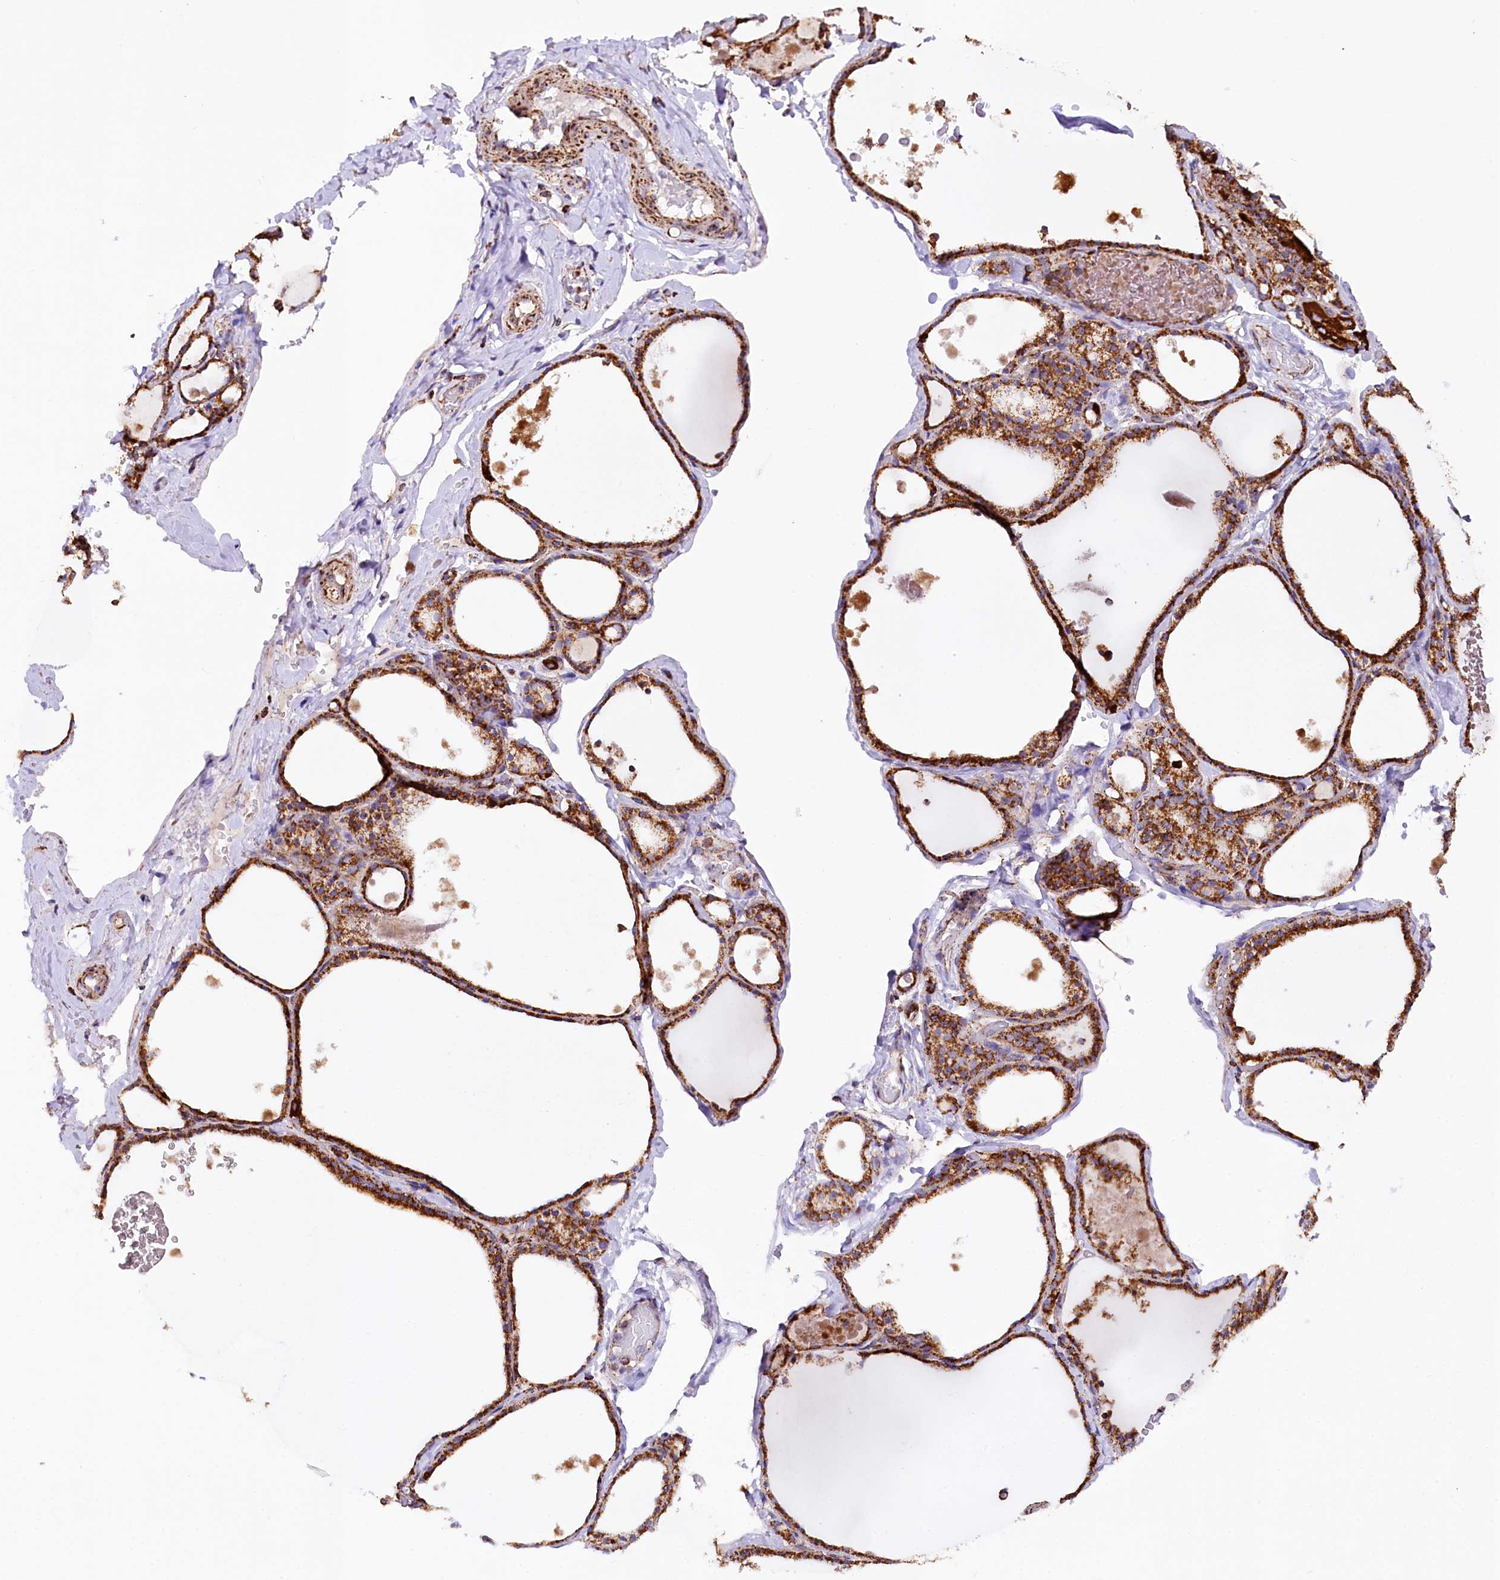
{"staining": {"intensity": "strong", "quantity": ">75%", "location": "cytoplasmic/membranous"}, "tissue": "thyroid gland", "cell_type": "Glandular cells", "image_type": "normal", "snomed": [{"axis": "morphology", "description": "Normal tissue, NOS"}, {"axis": "topography", "description": "Thyroid gland"}], "caption": "Strong cytoplasmic/membranous protein staining is identified in approximately >75% of glandular cells in thyroid gland.", "gene": "APLP2", "patient": {"sex": "male", "age": 56}}